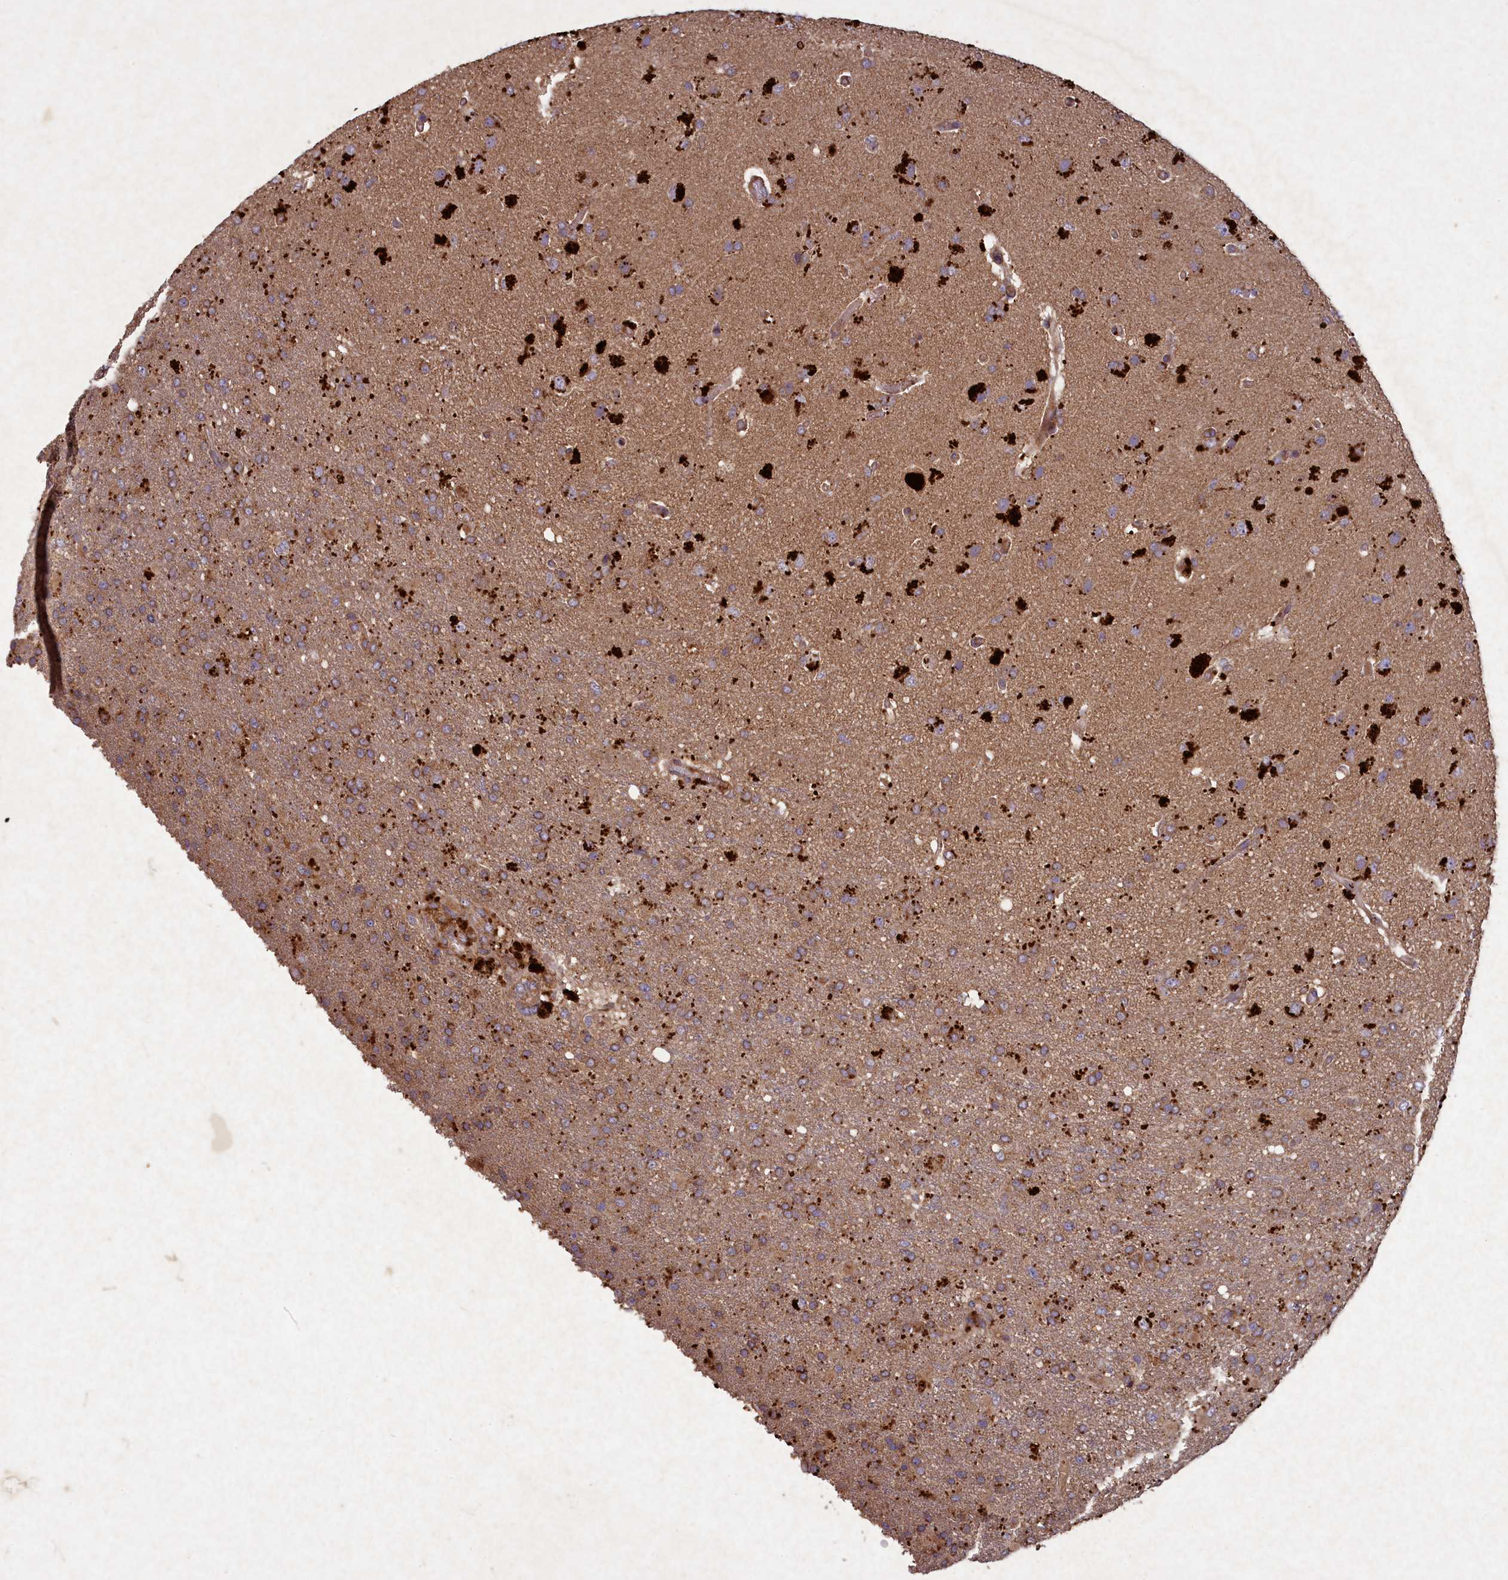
{"staining": {"intensity": "moderate", "quantity": ">75%", "location": "cytoplasmic/membranous"}, "tissue": "glioma", "cell_type": "Tumor cells", "image_type": "cancer", "snomed": [{"axis": "morphology", "description": "Glioma, malignant, High grade"}, {"axis": "topography", "description": "Brain"}], "caption": "Malignant high-grade glioma stained with immunohistochemistry shows moderate cytoplasmic/membranous expression in approximately >75% of tumor cells.", "gene": "CIAO2B", "patient": {"sex": "female", "age": 74}}